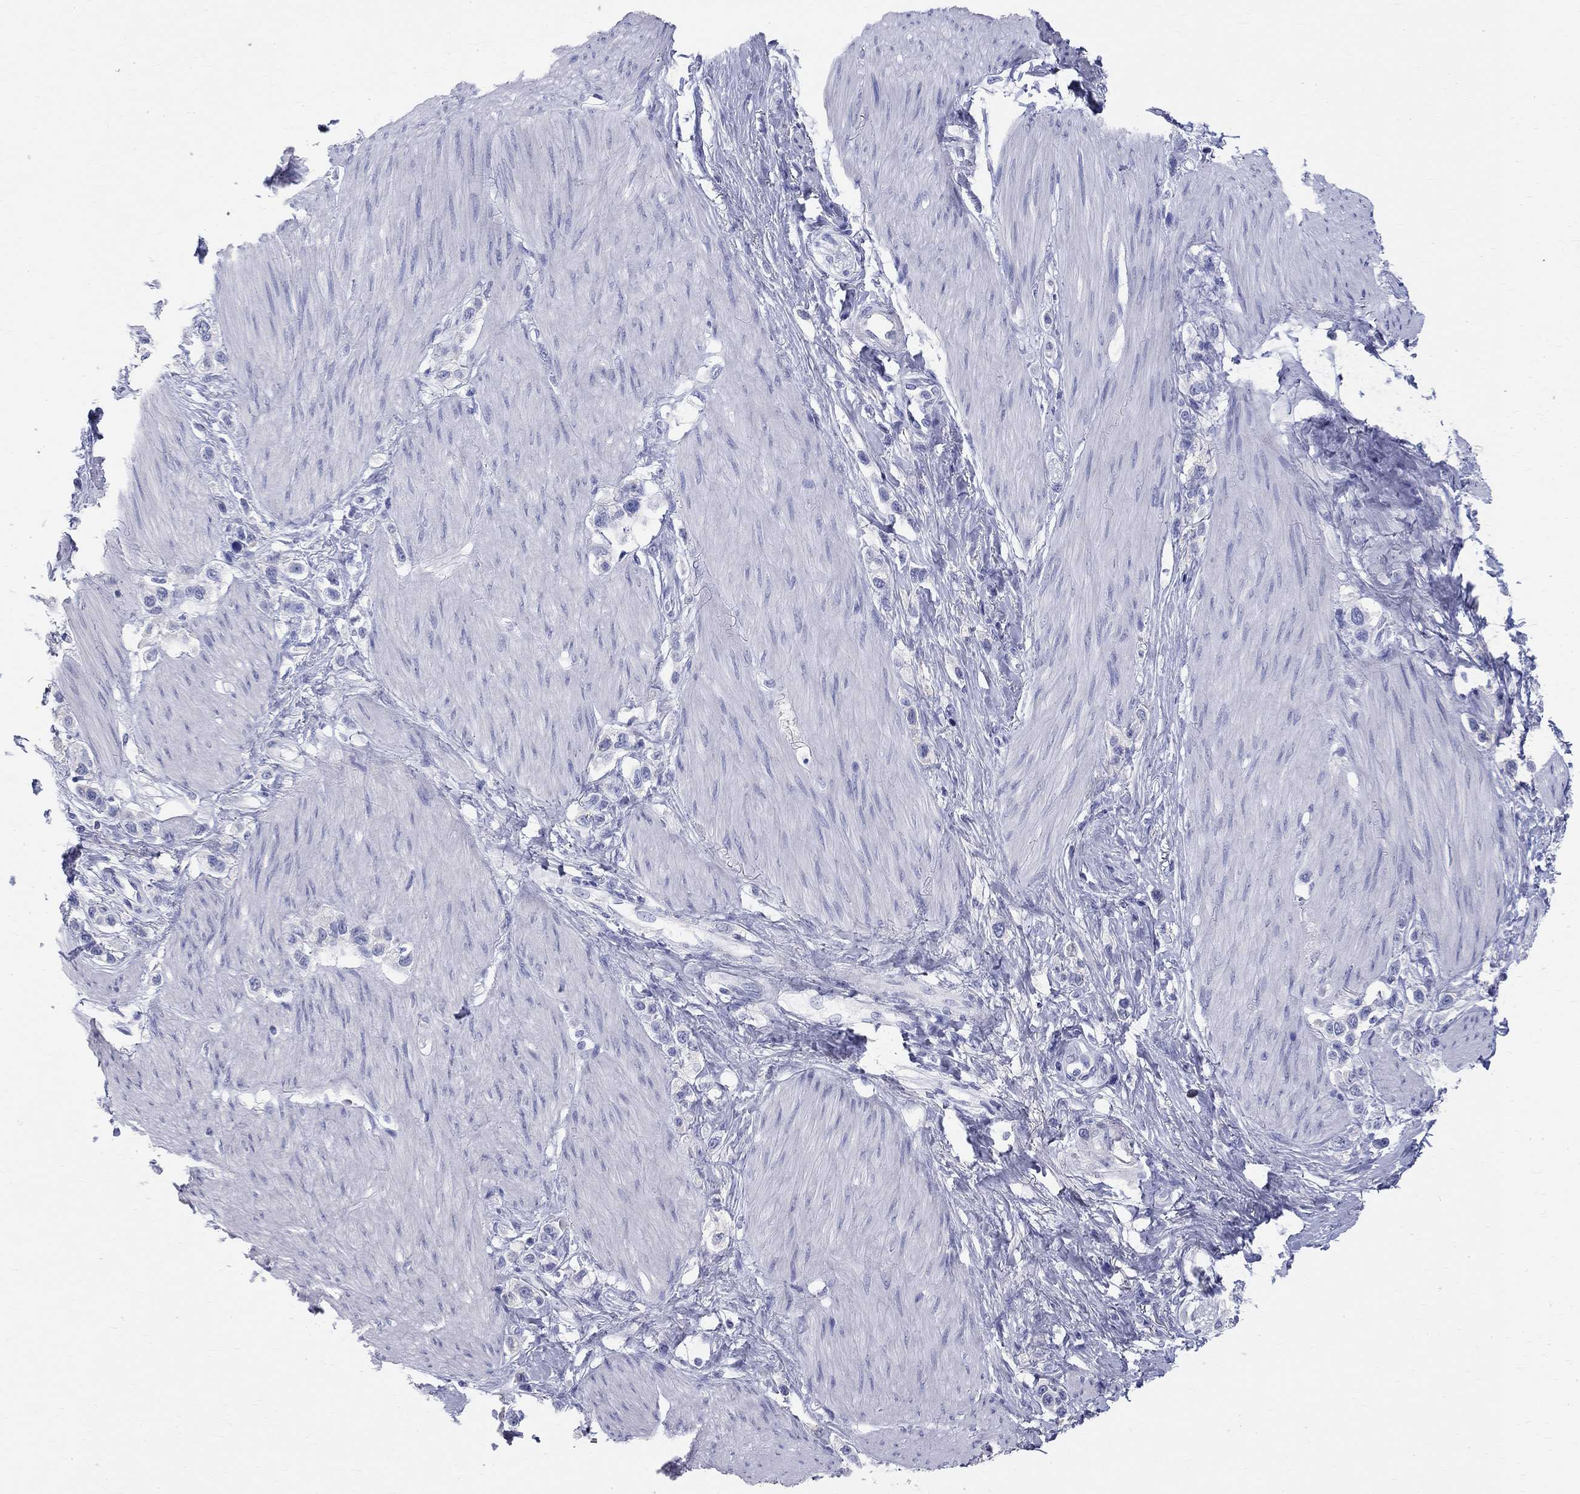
{"staining": {"intensity": "negative", "quantity": "none", "location": "none"}, "tissue": "stomach cancer", "cell_type": "Tumor cells", "image_type": "cancer", "snomed": [{"axis": "morphology", "description": "Normal tissue, NOS"}, {"axis": "morphology", "description": "Adenocarcinoma, NOS"}, {"axis": "morphology", "description": "Adenocarcinoma, High grade"}, {"axis": "topography", "description": "Stomach, upper"}, {"axis": "topography", "description": "Stomach"}], "caption": "There is no significant expression in tumor cells of stomach cancer (adenocarcinoma).", "gene": "PHOX2B", "patient": {"sex": "female", "age": 65}}